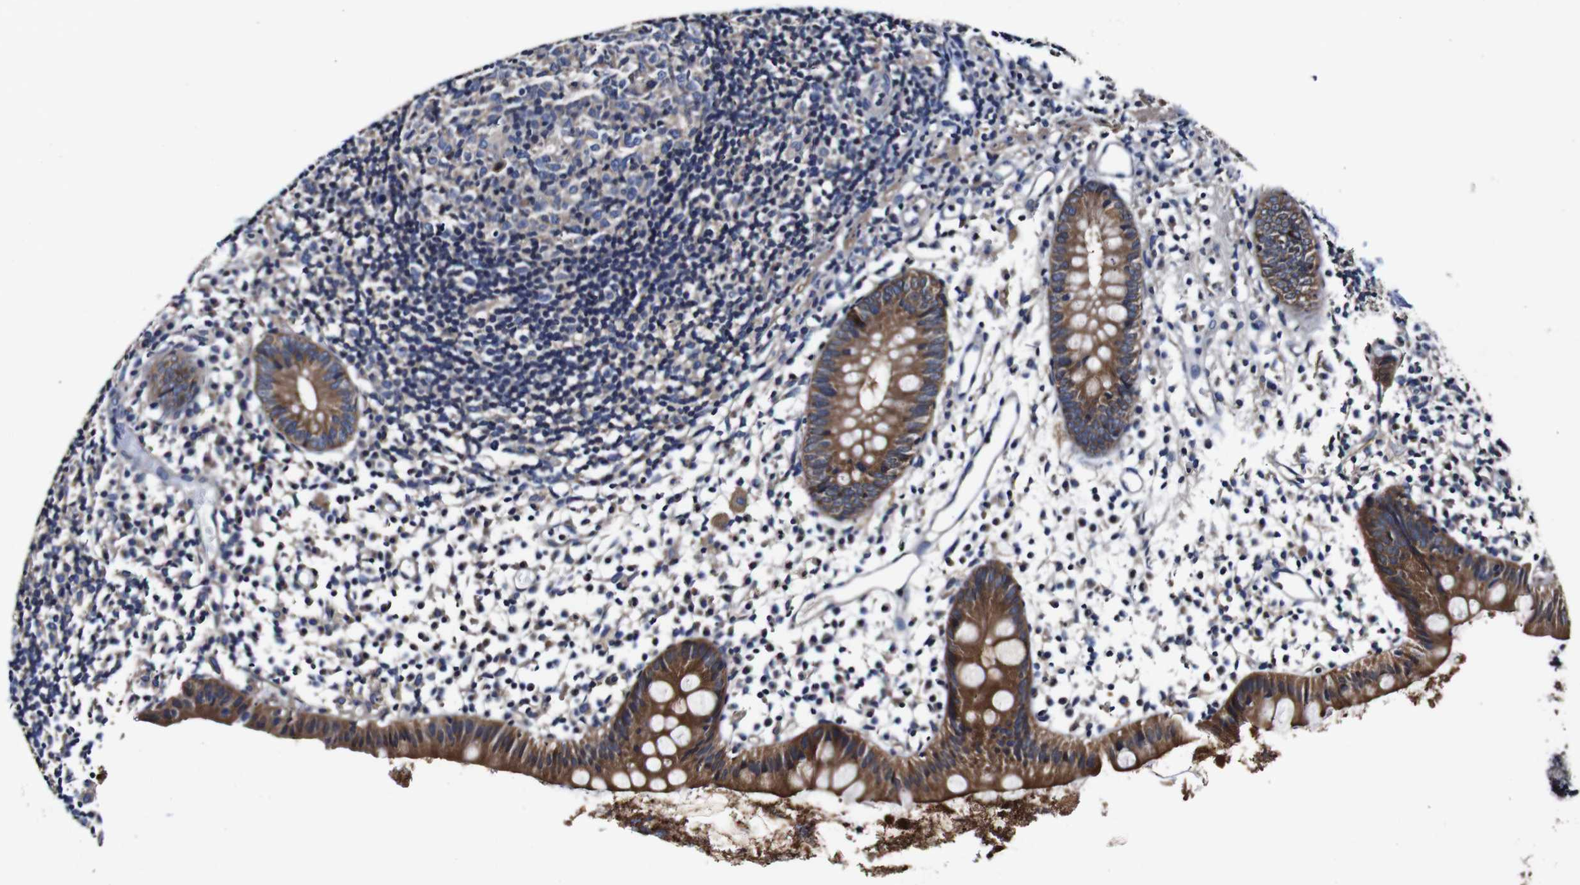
{"staining": {"intensity": "moderate", "quantity": ">75%", "location": "cytoplasmic/membranous"}, "tissue": "appendix", "cell_type": "Glandular cells", "image_type": "normal", "snomed": [{"axis": "morphology", "description": "Normal tissue, NOS"}, {"axis": "topography", "description": "Appendix"}], "caption": "Human appendix stained for a protein (brown) reveals moderate cytoplasmic/membranous positive staining in about >75% of glandular cells.", "gene": "PDCD6IP", "patient": {"sex": "female", "age": 20}}